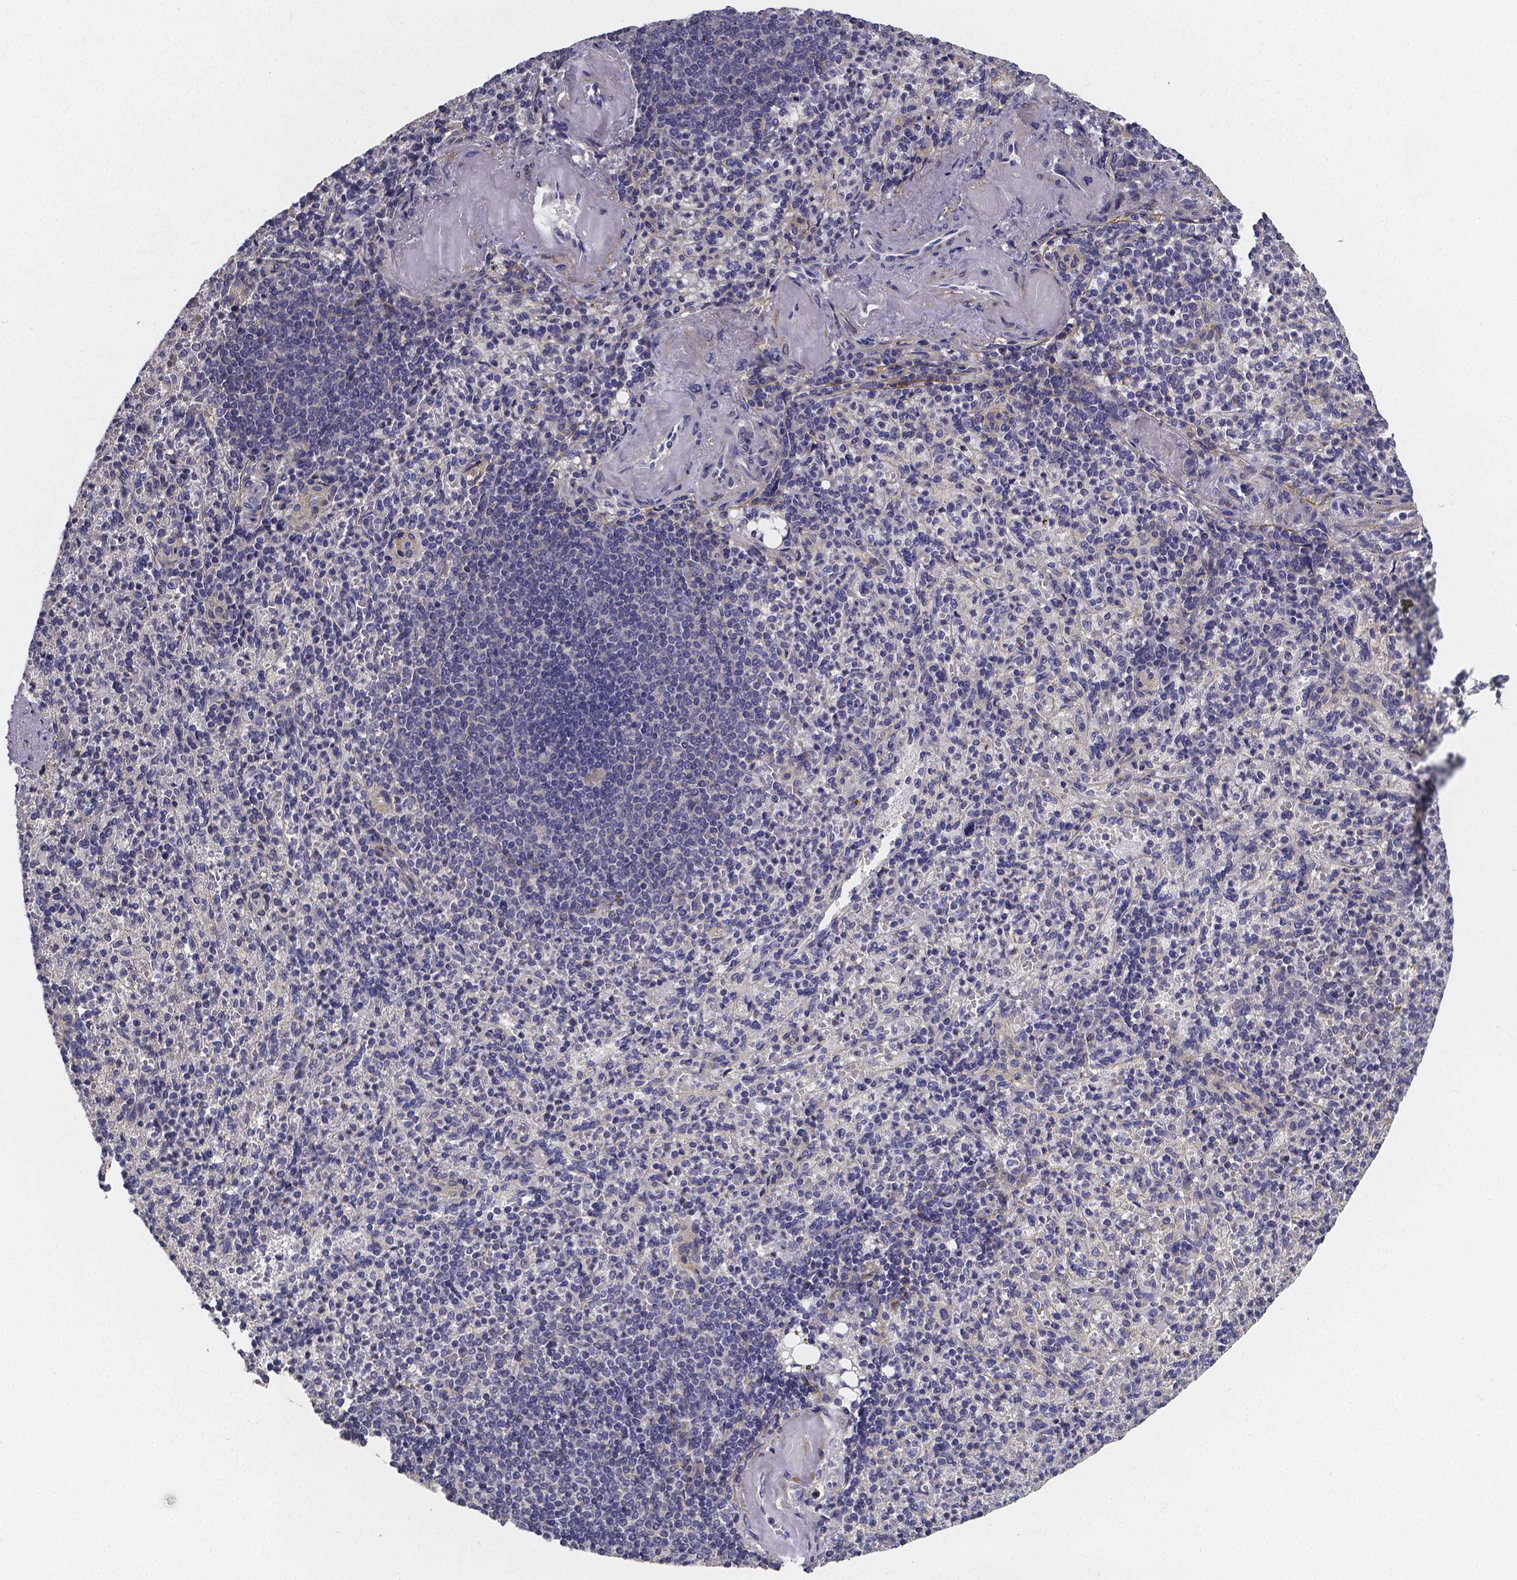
{"staining": {"intensity": "negative", "quantity": "none", "location": "none"}, "tissue": "spleen", "cell_type": "Cells in red pulp", "image_type": "normal", "snomed": [{"axis": "morphology", "description": "Normal tissue, NOS"}, {"axis": "topography", "description": "Spleen"}], "caption": "This is a histopathology image of IHC staining of normal spleen, which shows no staining in cells in red pulp. Brightfield microscopy of IHC stained with DAB (3,3'-diaminobenzidine) (brown) and hematoxylin (blue), captured at high magnification.", "gene": "RERG", "patient": {"sex": "female", "age": 74}}